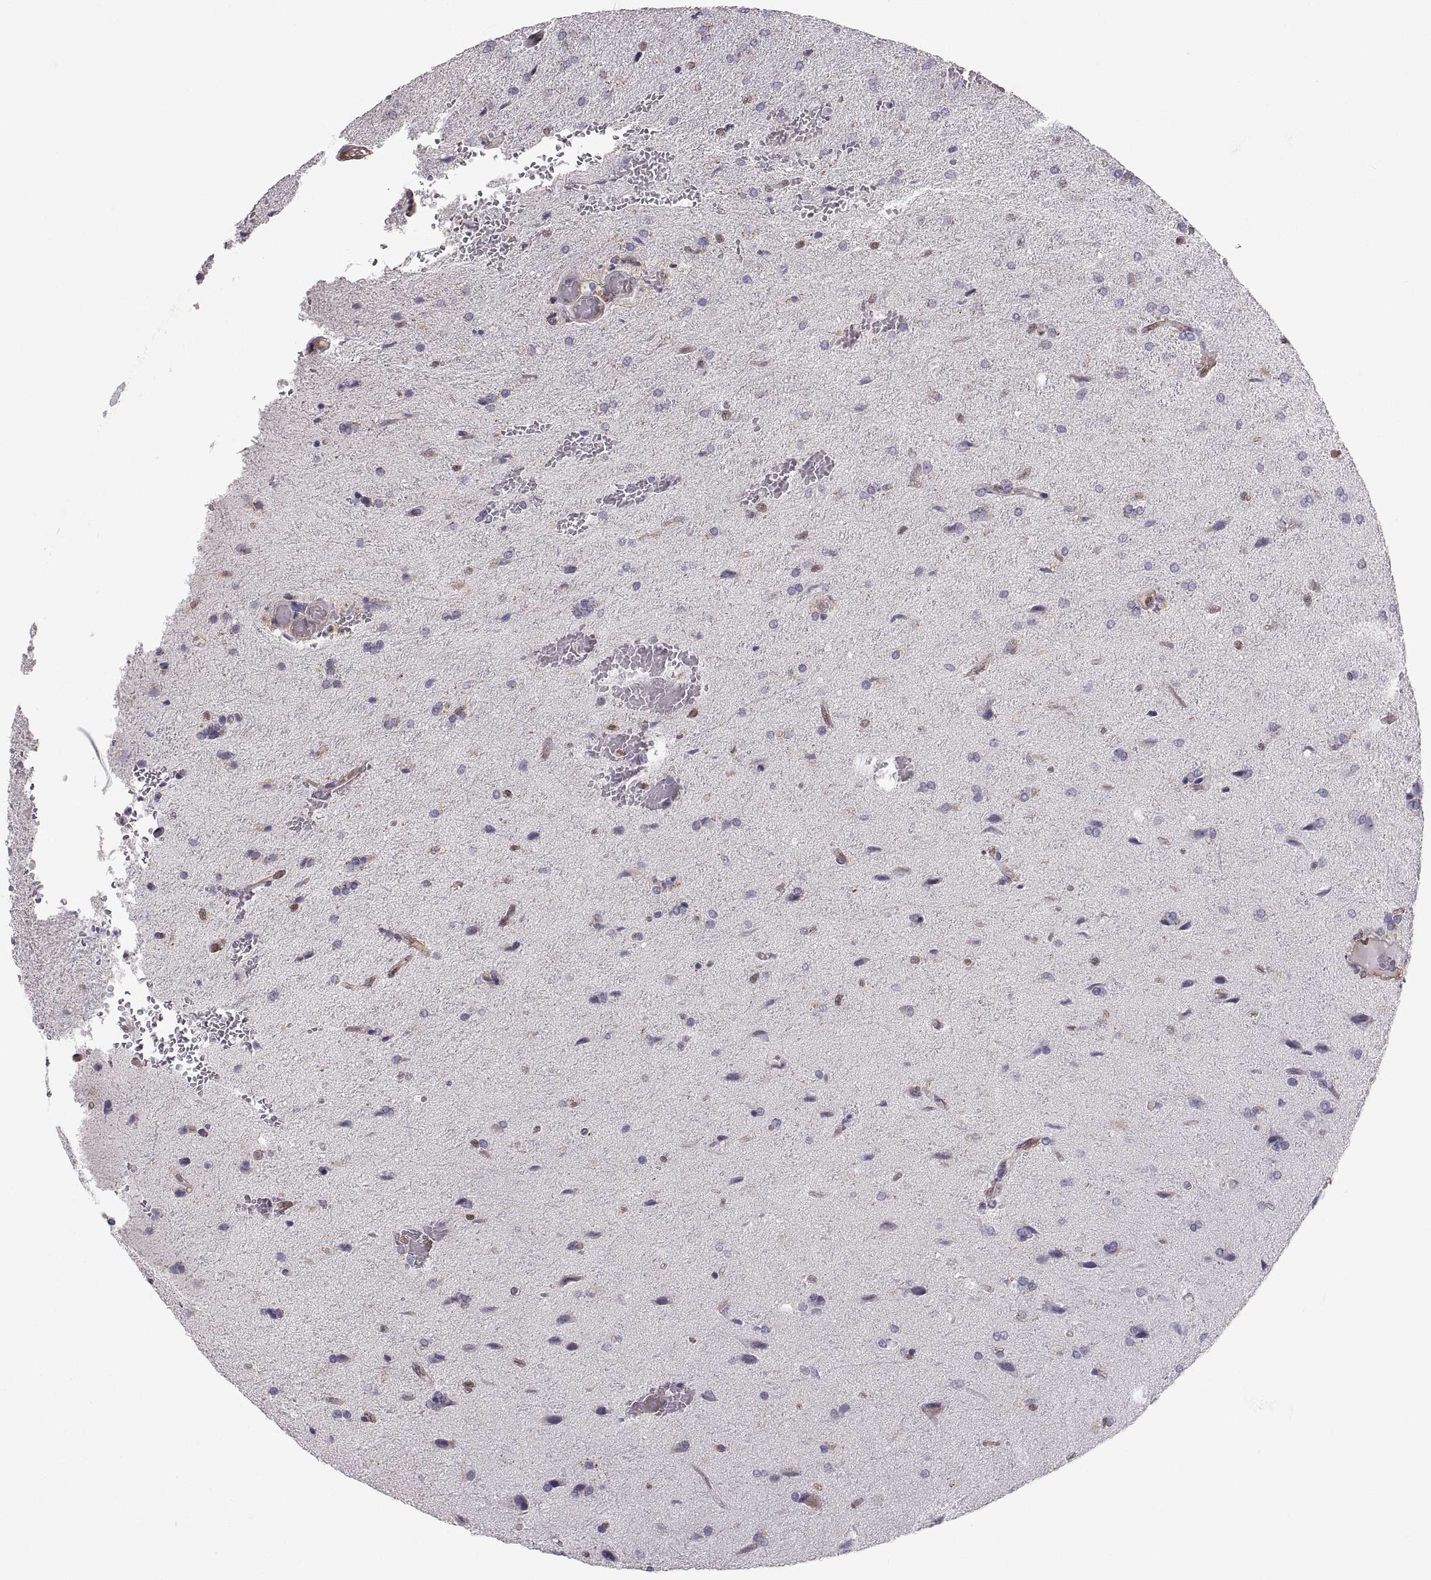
{"staining": {"intensity": "negative", "quantity": "none", "location": "none"}, "tissue": "glioma", "cell_type": "Tumor cells", "image_type": "cancer", "snomed": [{"axis": "morphology", "description": "Glioma, malignant, High grade"}, {"axis": "topography", "description": "Brain"}], "caption": "Tumor cells show no significant protein expression in malignant glioma (high-grade).", "gene": "PGM5", "patient": {"sex": "male", "age": 68}}